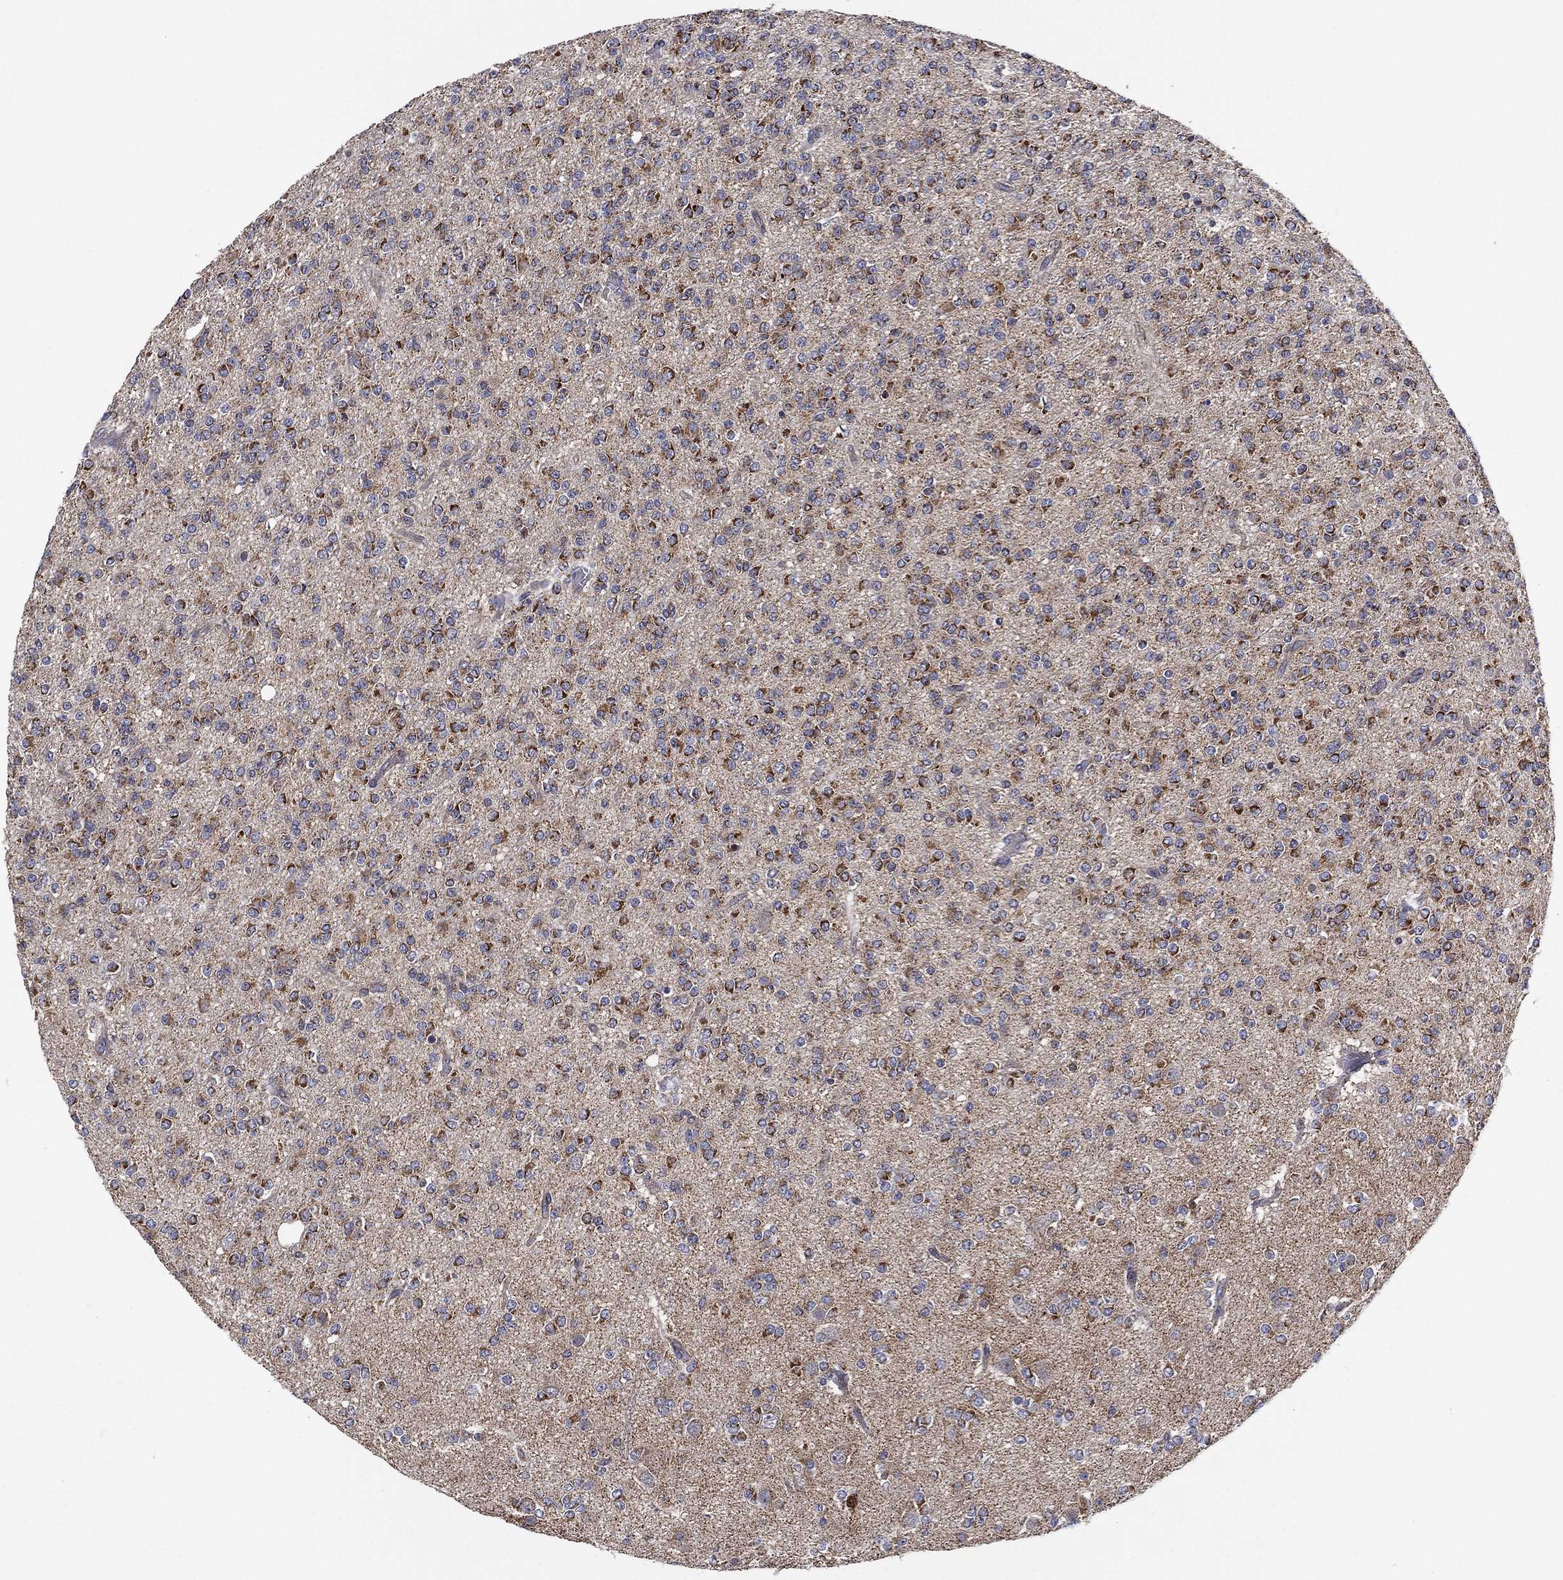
{"staining": {"intensity": "strong", "quantity": ">75%", "location": "cytoplasmic/membranous"}, "tissue": "glioma", "cell_type": "Tumor cells", "image_type": "cancer", "snomed": [{"axis": "morphology", "description": "Glioma, malignant, Low grade"}, {"axis": "topography", "description": "Brain"}], "caption": "An immunohistochemistry (IHC) micrograph of tumor tissue is shown. Protein staining in brown shows strong cytoplasmic/membranous positivity in malignant glioma (low-grade) within tumor cells.", "gene": "PPP2R5A", "patient": {"sex": "male", "age": 27}}